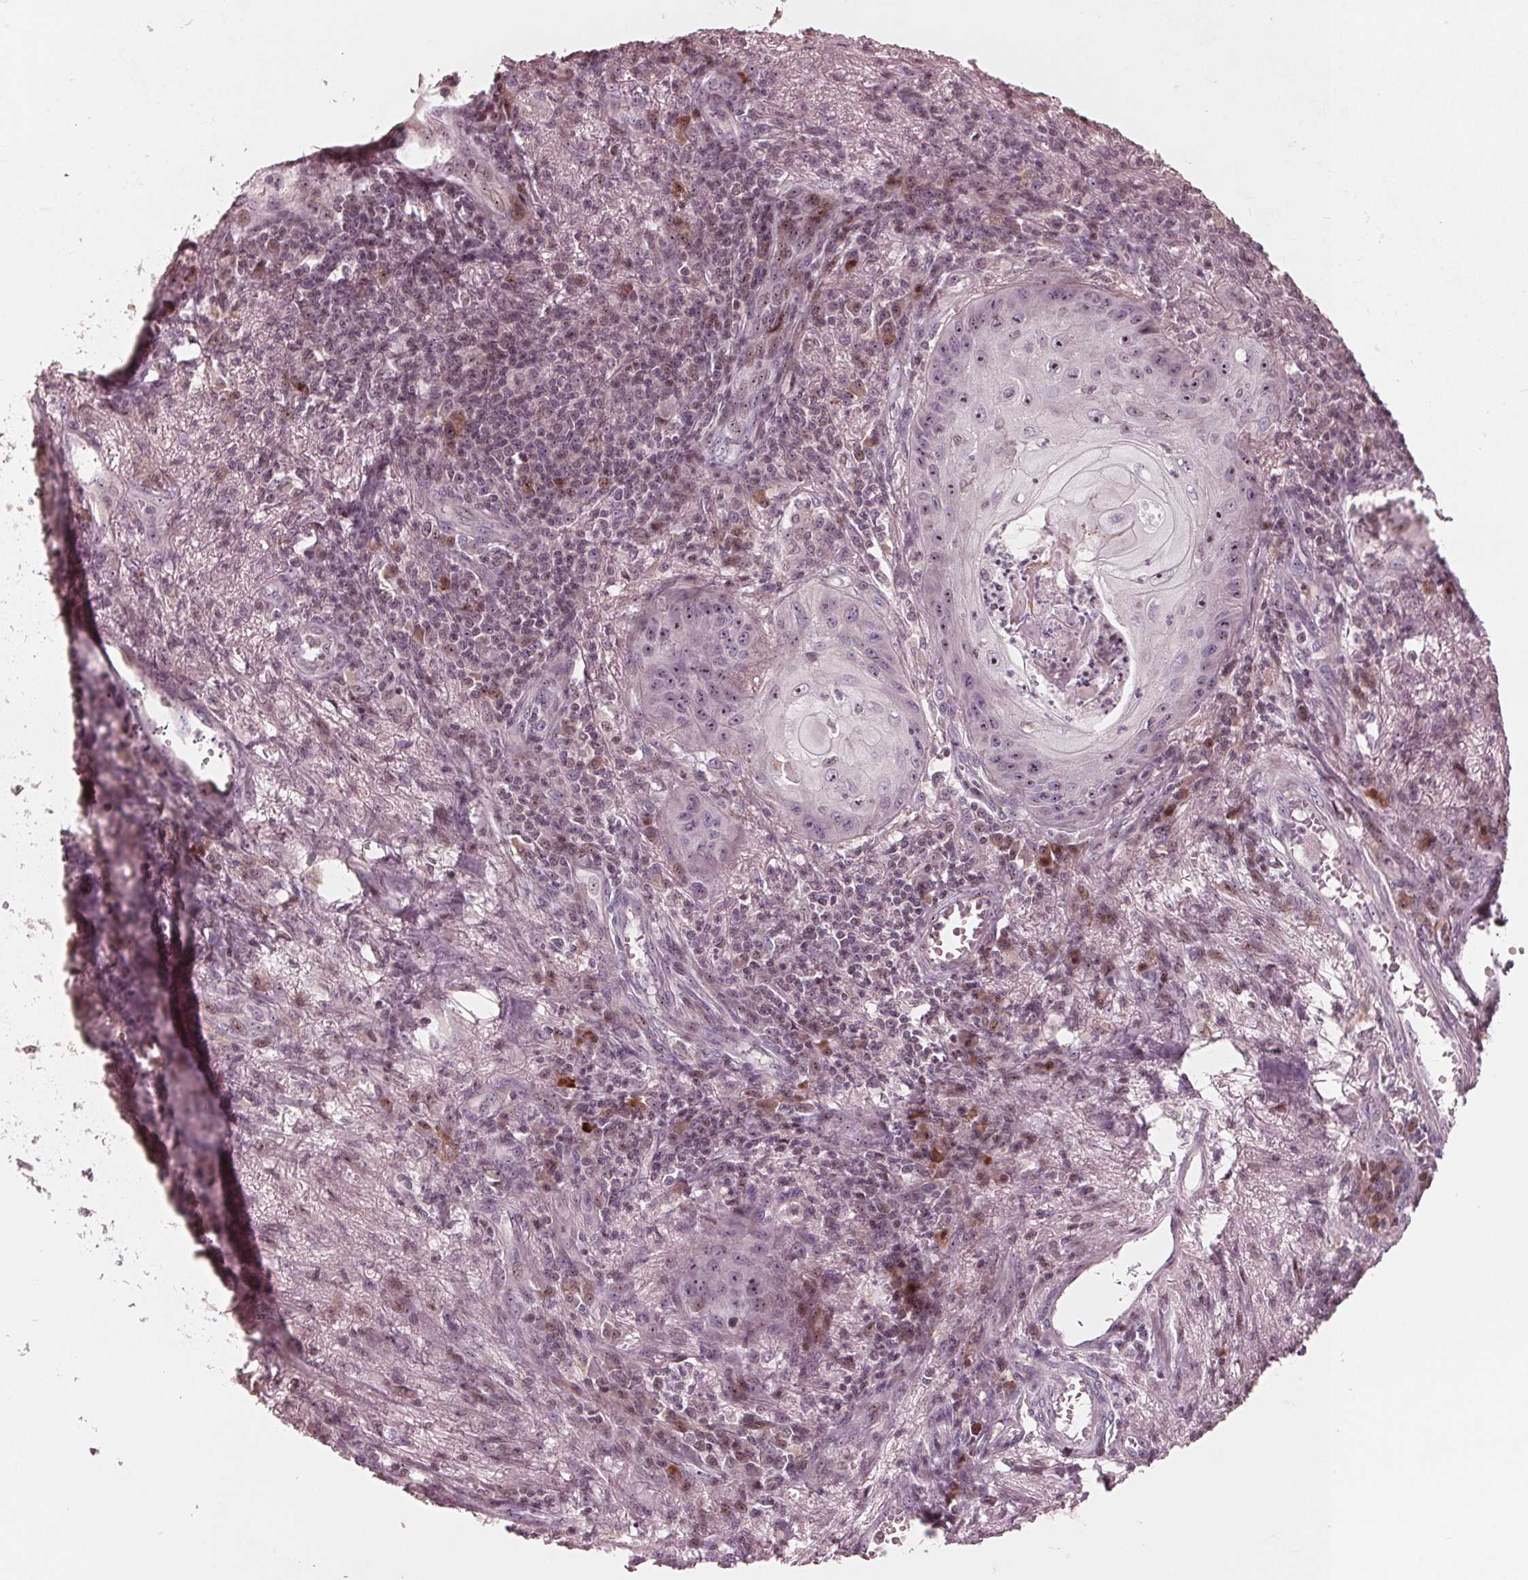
{"staining": {"intensity": "weak", "quantity": "<25%", "location": "nuclear"}, "tissue": "skin cancer", "cell_type": "Tumor cells", "image_type": "cancer", "snomed": [{"axis": "morphology", "description": "Squamous cell carcinoma, NOS"}, {"axis": "topography", "description": "Skin"}], "caption": "Skin cancer was stained to show a protein in brown. There is no significant staining in tumor cells. Brightfield microscopy of IHC stained with DAB (brown) and hematoxylin (blue), captured at high magnification.", "gene": "NUP210", "patient": {"sex": "male", "age": 70}}